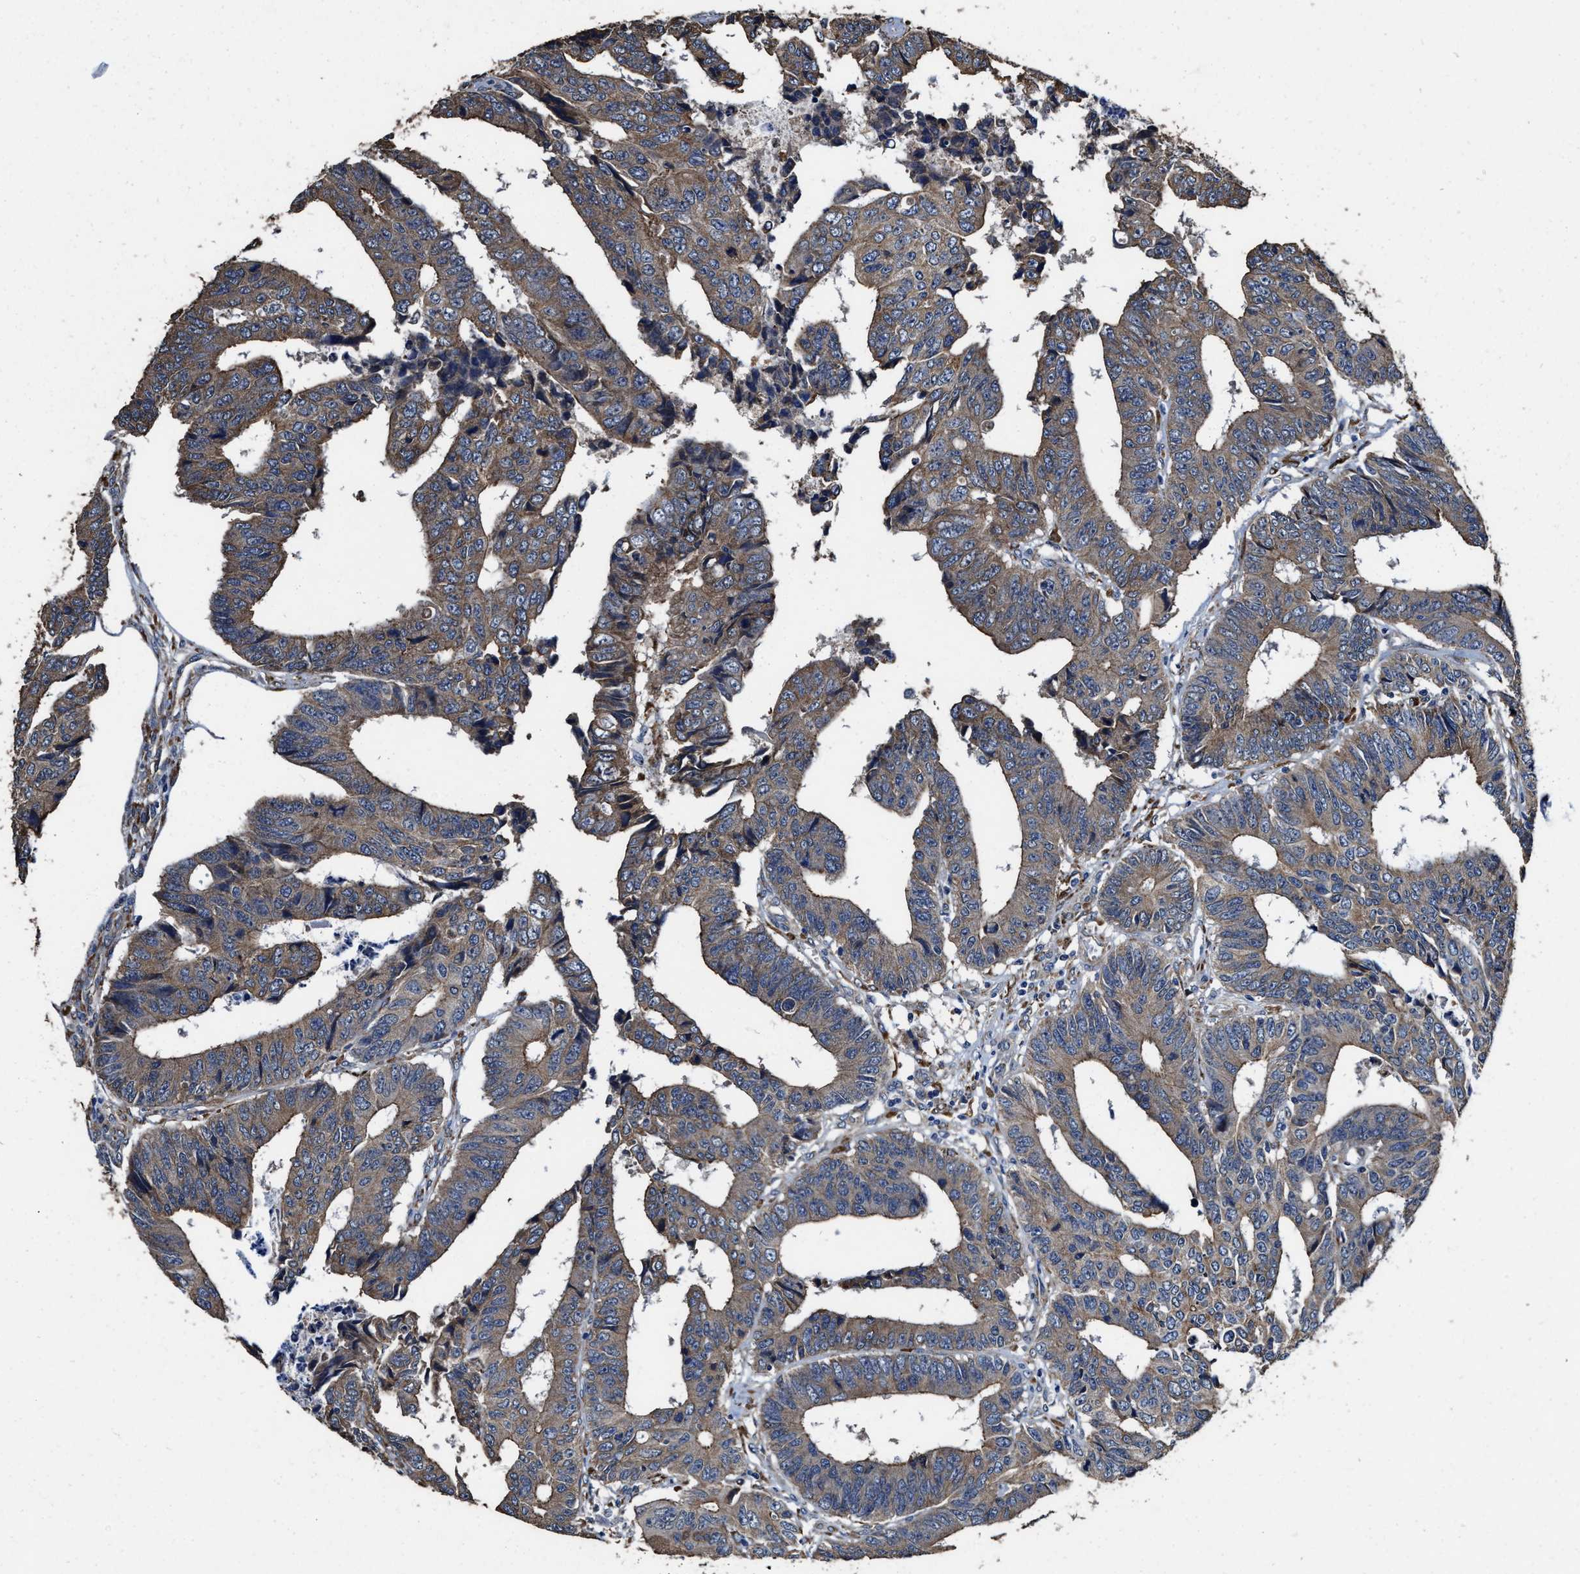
{"staining": {"intensity": "weak", "quantity": ">75%", "location": "cytoplasmic/membranous"}, "tissue": "colorectal cancer", "cell_type": "Tumor cells", "image_type": "cancer", "snomed": [{"axis": "morphology", "description": "Adenocarcinoma, NOS"}, {"axis": "topography", "description": "Rectum"}], "caption": "Human colorectal cancer stained with a protein marker exhibits weak staining in tumor cells.", "gene": "IDNK", "patient": {"sex": "male", "age": 84}}